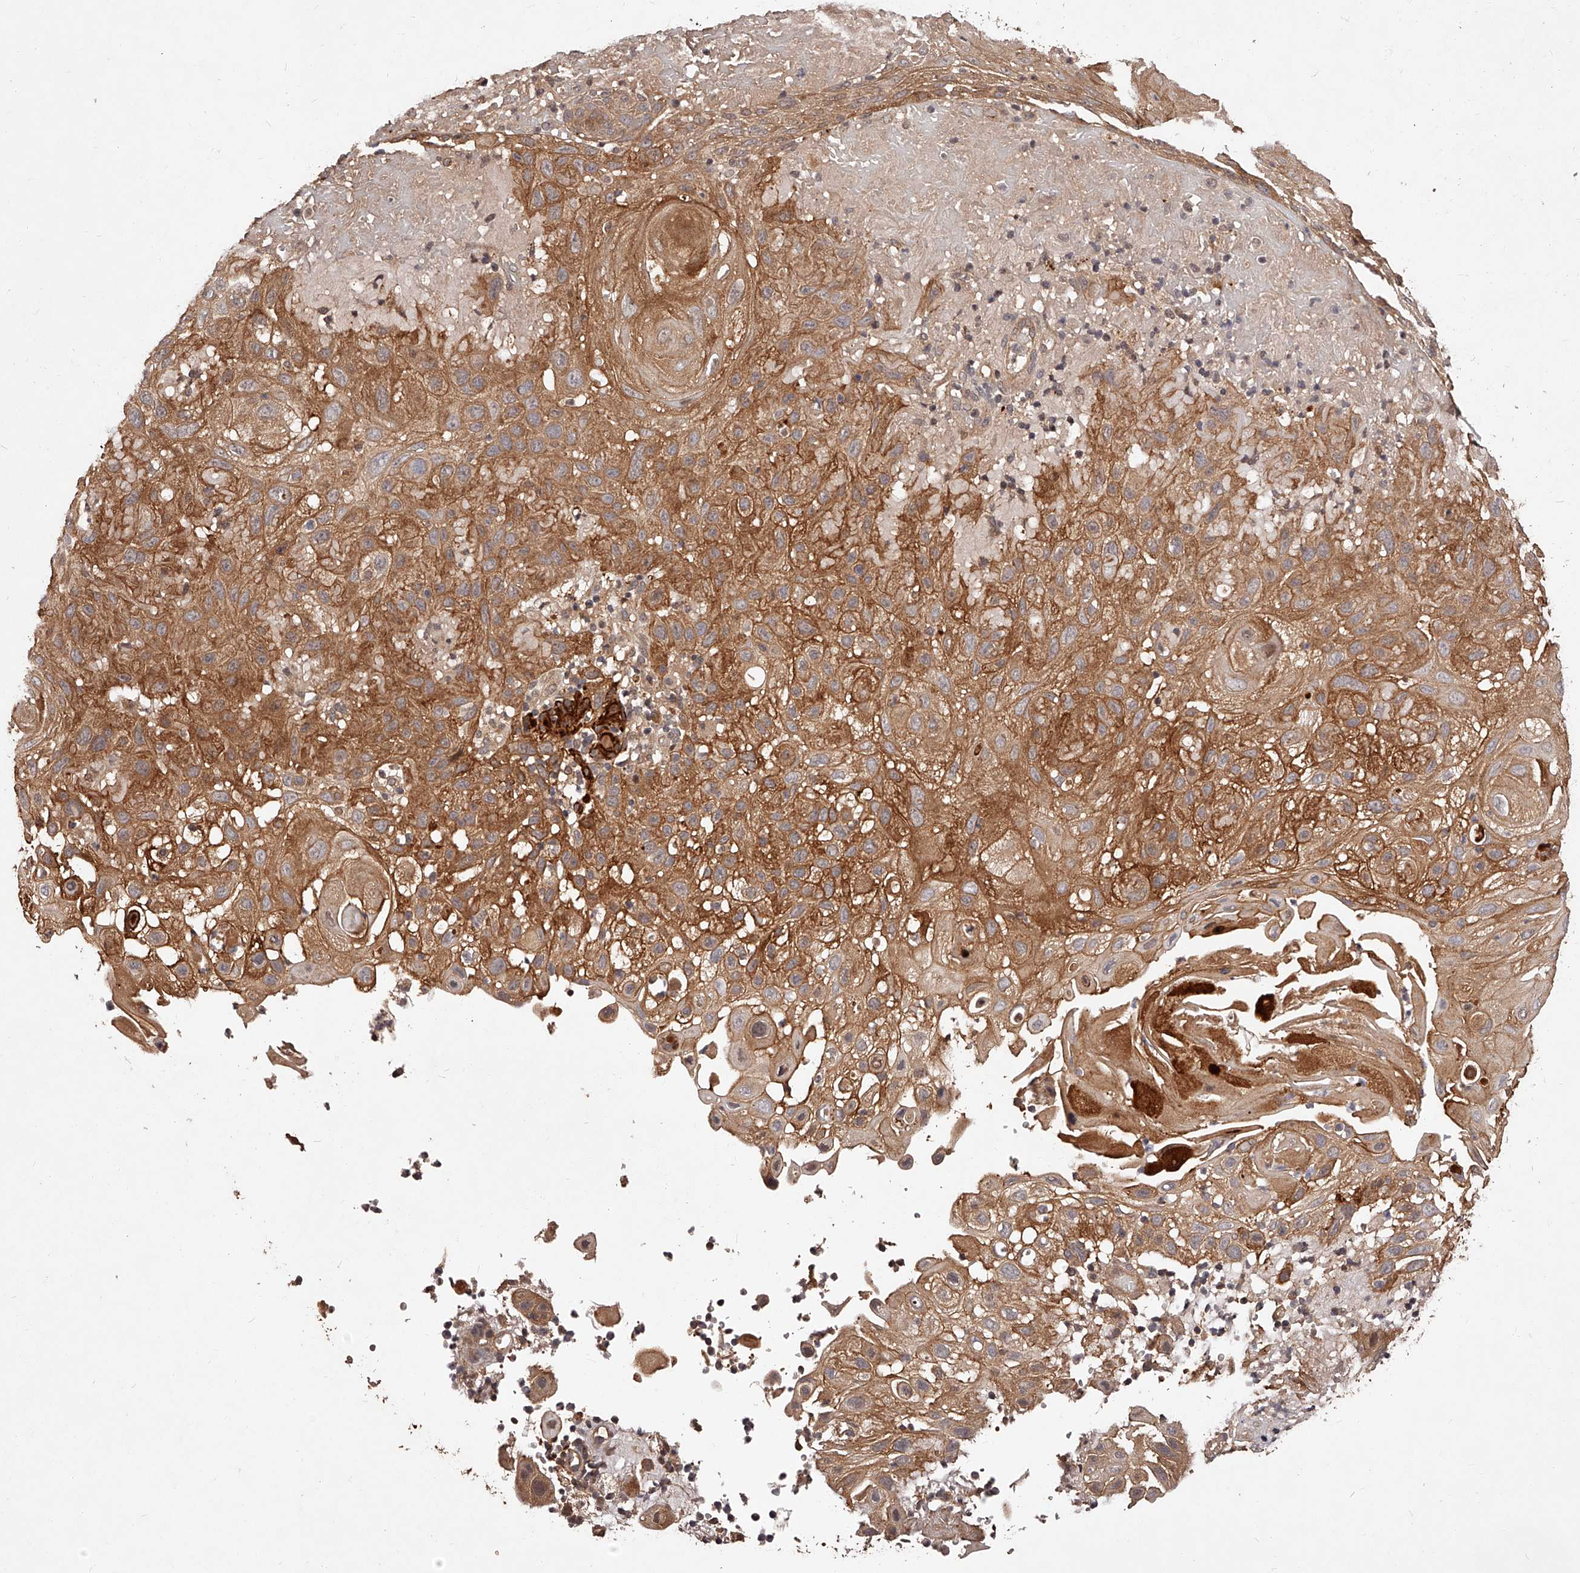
{"staining": {"intensity": "moderate", "quantity": ">75%", "location": "cytoplasmic/membranous"}, "tissue": "skin cancer", "cell_type": "Tumor cells", "image_type": "cancer", "snomed": [{"axis": "morphology", "description": "Normal tissue, NOS"}, {"axis": "morphology", "description": "Squamous cell carcinoma, NOS"}, {"axis": "topography", "description": "Skin"}], "caption": "Immunohistochemistry (IHC) micrograph of neoplastic tissue: human skin cancer stained using immunohistochemistry (IHC) displays medium levels of moderate protein expression localized specifically in the cytoplasmic/membranous of tumor cells, appearing as a cytoplasmic/membranous brown color.", "gene": "CUL7", "patient": {"sex": "female", "age": 96}}